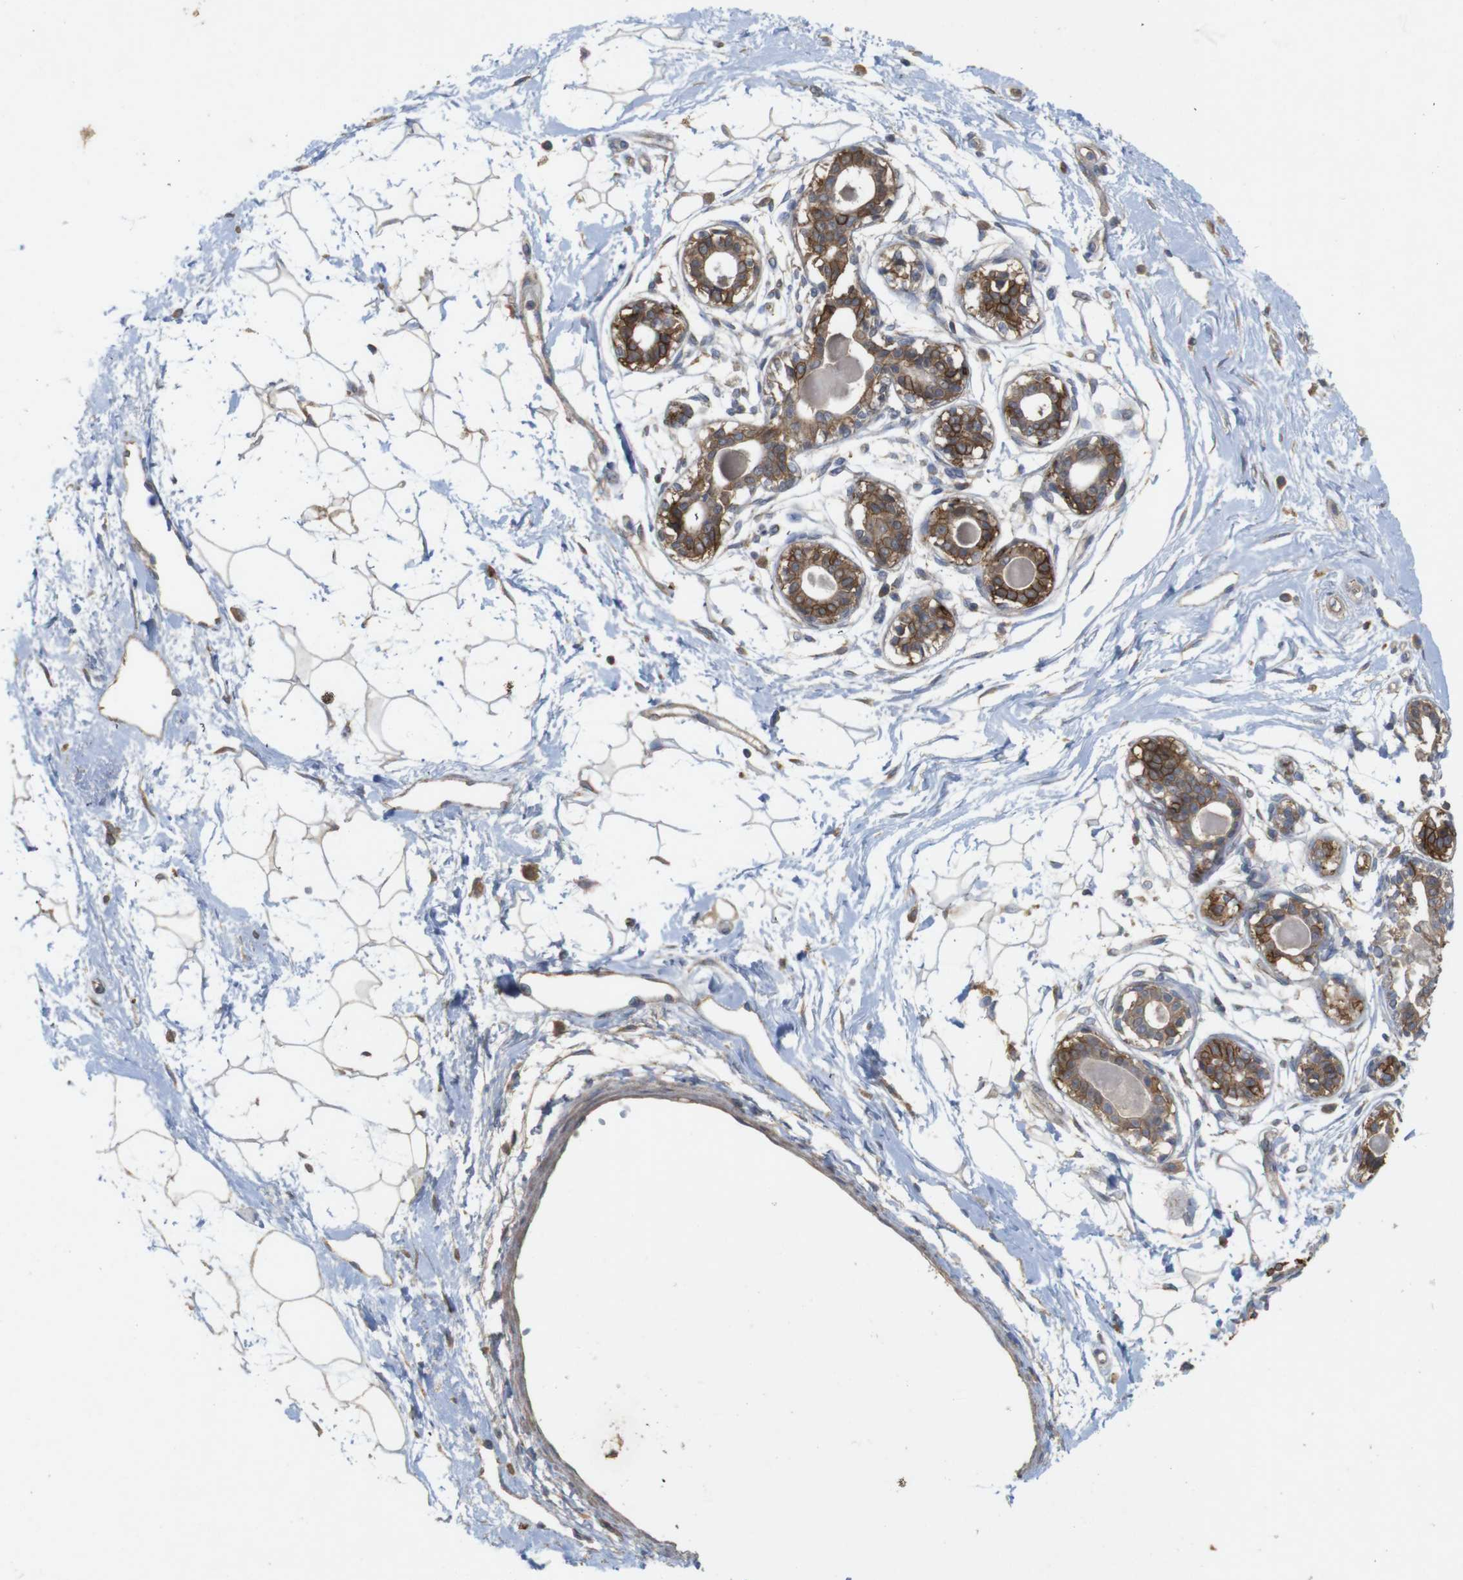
{"staining": {"intensity": "negative", "quantity": "none", "location": "none"}, "tissue": "breast", "cell_type": "Adipocytes", "image_type": "normal", "snomed": [{"axis": "morphology", "description": "Normal tissue, NOS"}, {"axis": "topography", "description": "Breast"}], "caption": "Breast was stained to show a protein in brown. There is no significant positivity in adipocytes. Brightfield microscopy of immunohistochemistry stained with DAB (3,3'-diaminobenzidine) (brown) and hematoxylin (blue), captured at high magnification.", "gene": "KCNS3", "patient": {"sex": "female", "age": 45}}